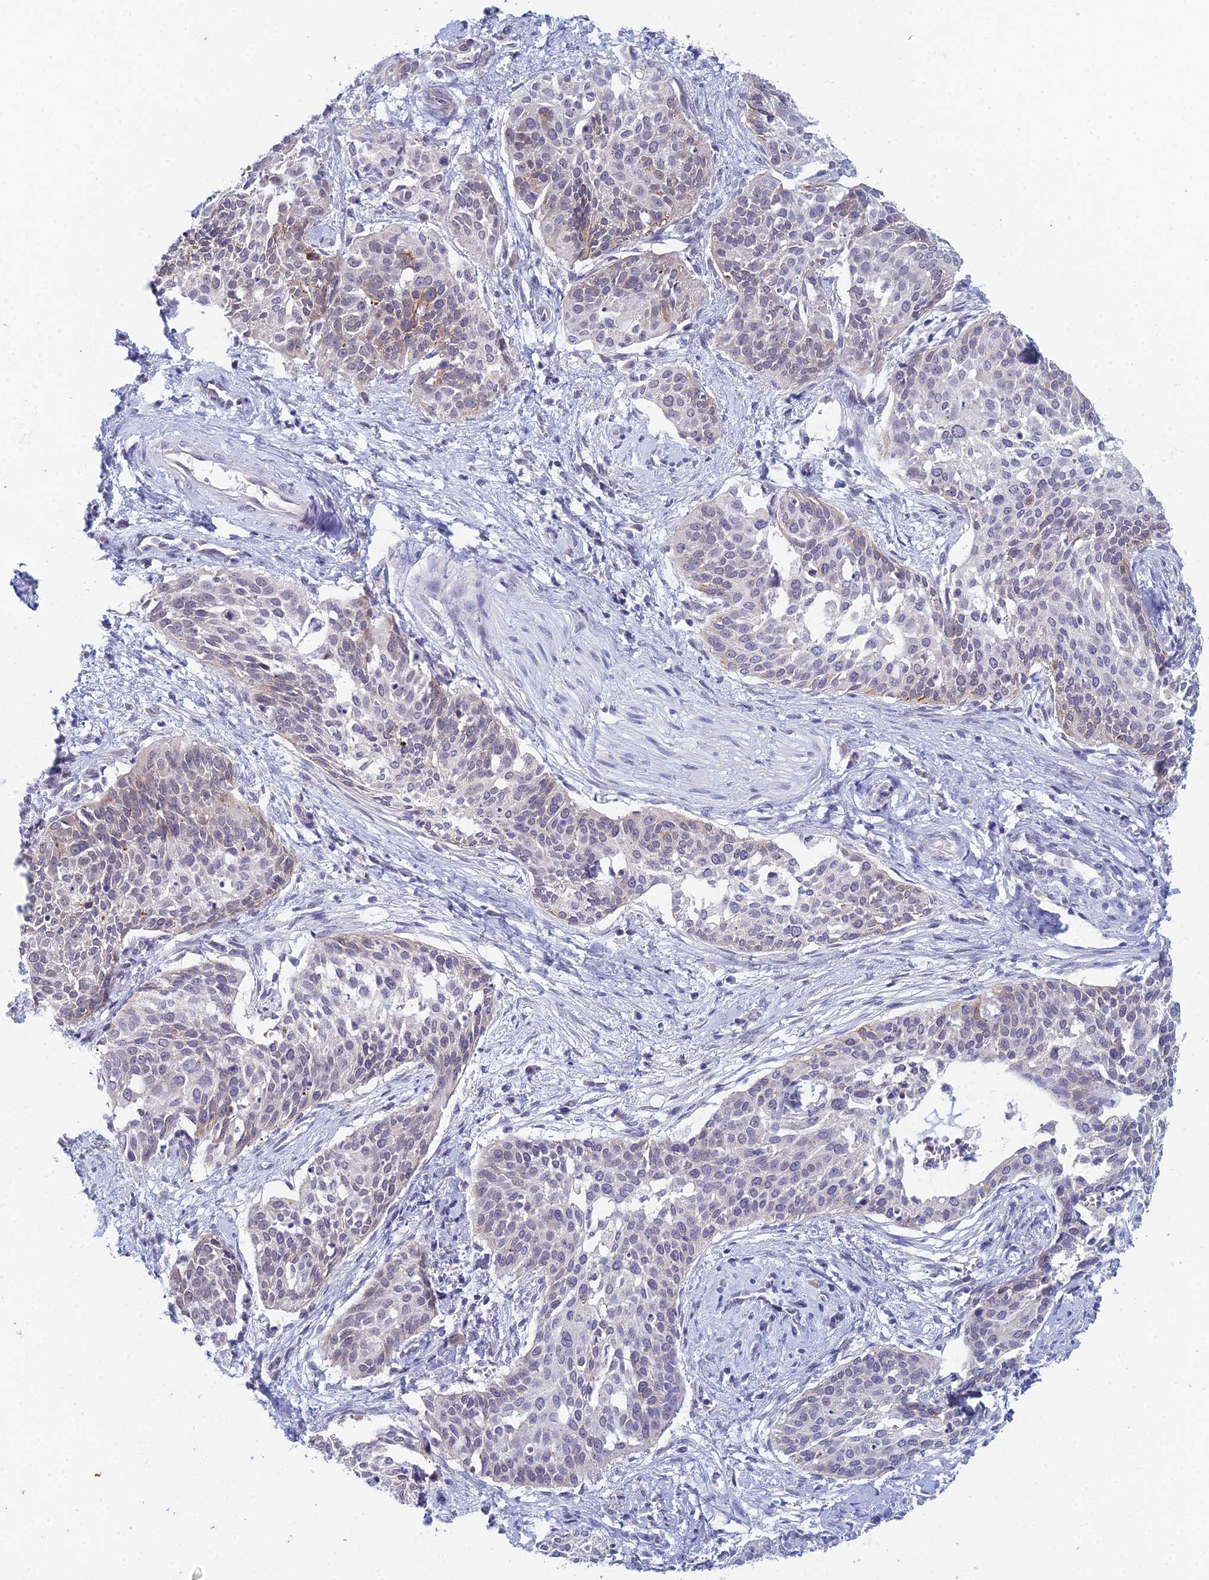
{"staining": {"intensity": "strong", "quantity": "25%-75%", "location": "cytoplasmic/membranous"}, "tissue": "cervical cancer", "cell_type": "Tumor cells", "image_type": "cancer", "snomed": [{"axis": "morphology", "description": "Squamous cell carcinoma, NOS"}, {"axis": "topography", "description": "Cervix"}], "caption": "Approximately 25%-75% of tumor cells in human cervical squamous cell carcinoma show strong cytoplasmic/membranous protein expression as visualized by brown immunohistochemical staining.", "gene": "EEF2KMT", "patient": {"sex": "female", "age": 44}}